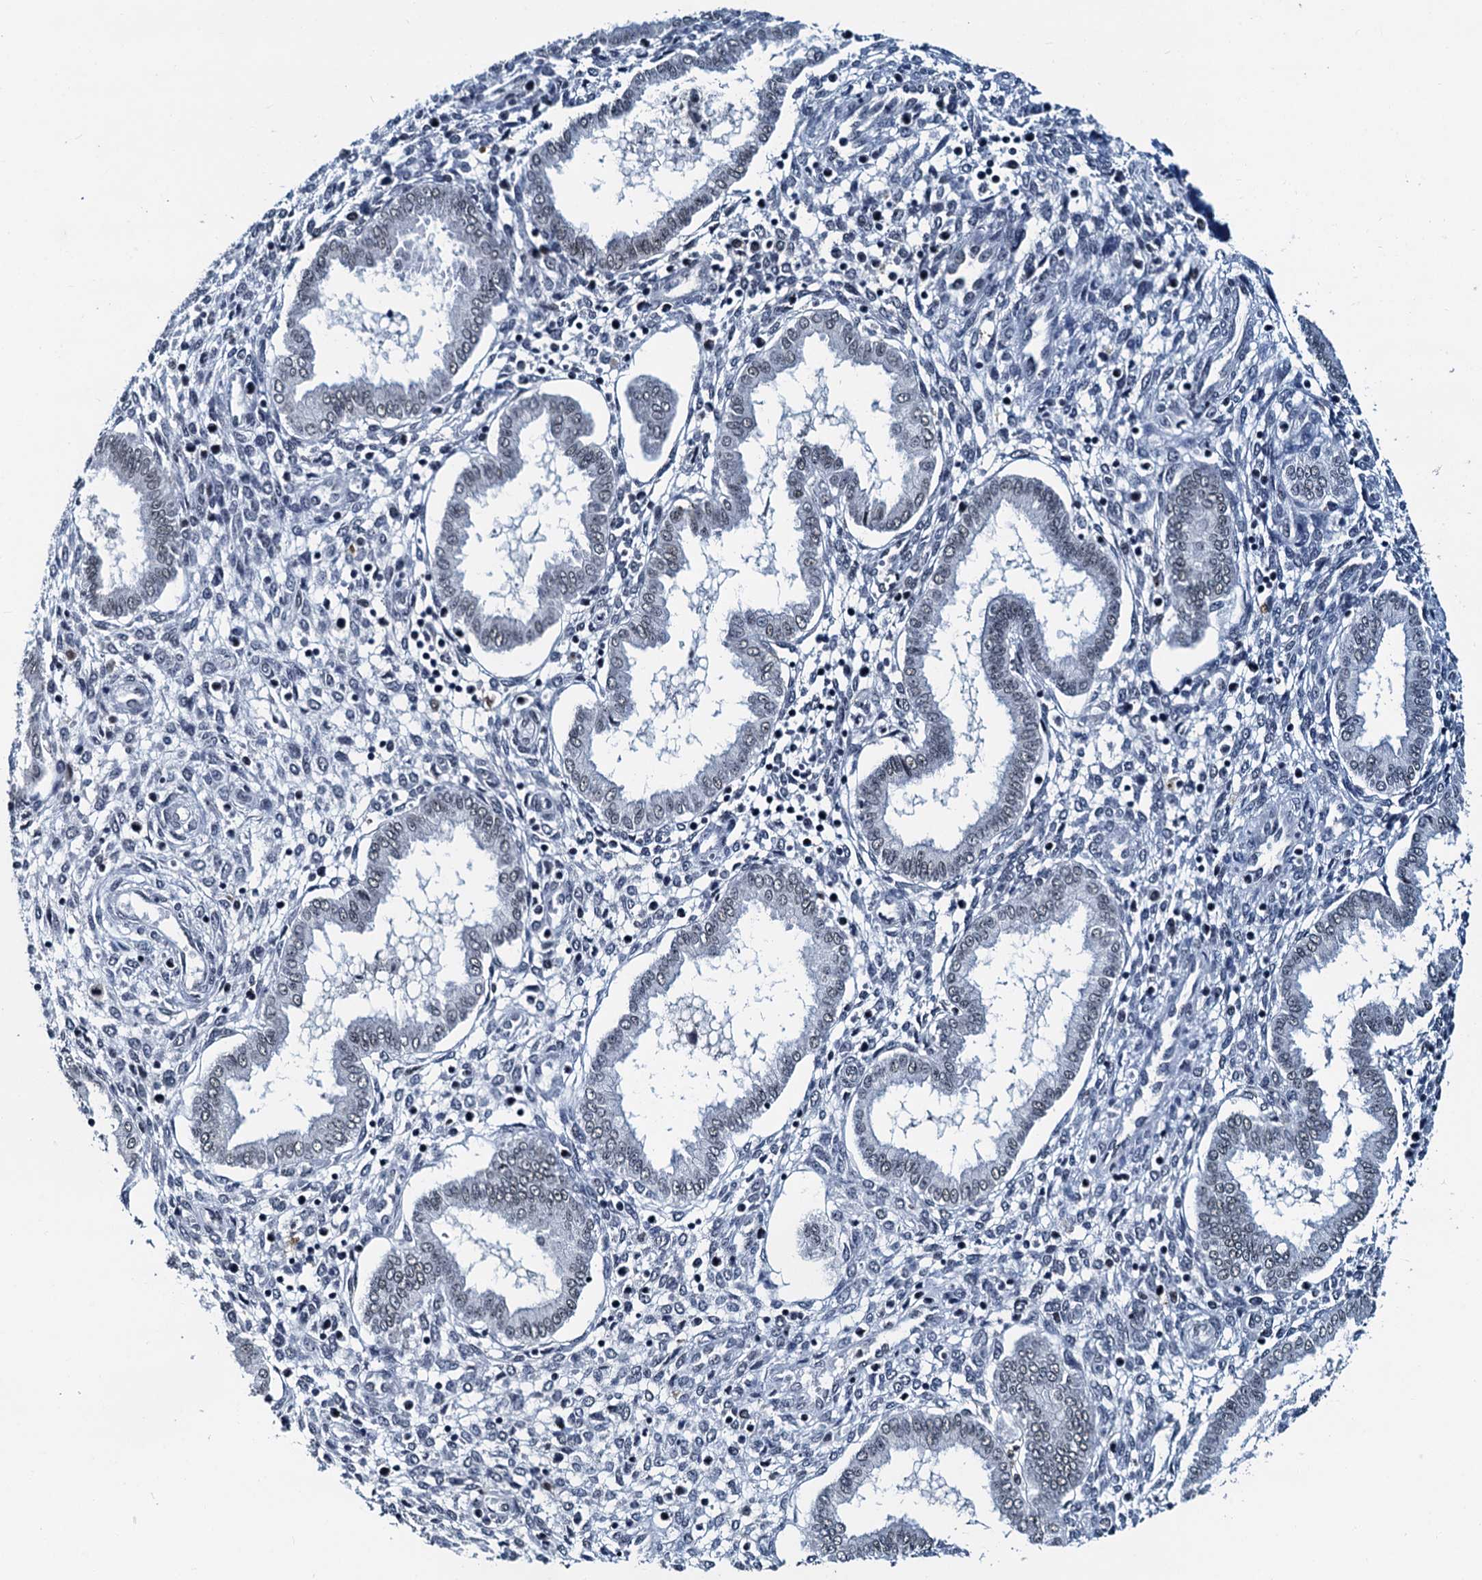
{"staining": {"intensity": "negative", "quantity": "none", "location": "none"}, "tissue": "endometrium", "cell_type": "Cells in endometrial stroma", "image_type": "normal", "snomed": [{"axis": "morphology", "description": "Normal tissue, NOS"}, {"axis": "topography", "description": "Endometrium"}], "caption": "Immunohistochemical staining of benign endometrium demonstrates no significant staining in cells in endometrial stroma.", "gene": "SNRPD1", "patient": {"sex": "female", "age": 24}}